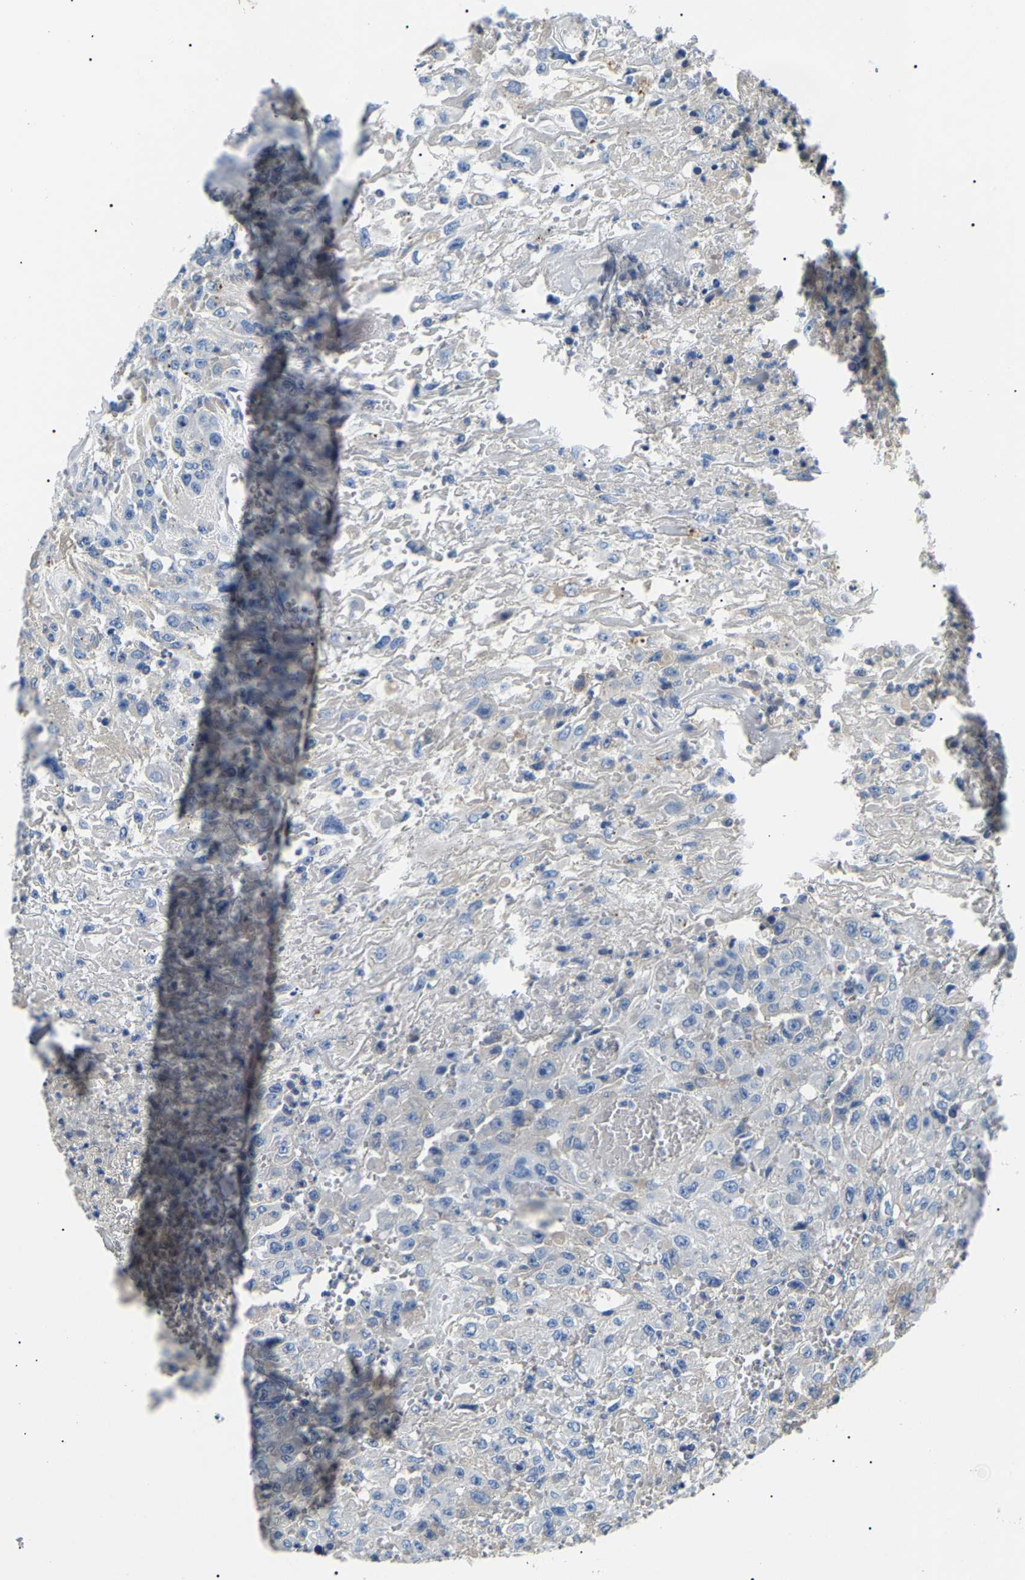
{"staining": {"intensity": "negative", "quantity": "none", "location": "none"}, "tissue": "urothelial cancer", "cell_type": "Tumor cells", "image_type": "cancer", "snomed": [{"axis": "morphology", "description": "Urothelial carcinoma, High grade"}, {"axis": "topography", "description": "Urinary bladder"}], "caption": "IHC image of urothelial carcinoma (high-grade) stained for a protein (brown), which reveals no expression in tumor cells.", "gene": "KLK15", "patient": {"sex": "male", "age": 46}}